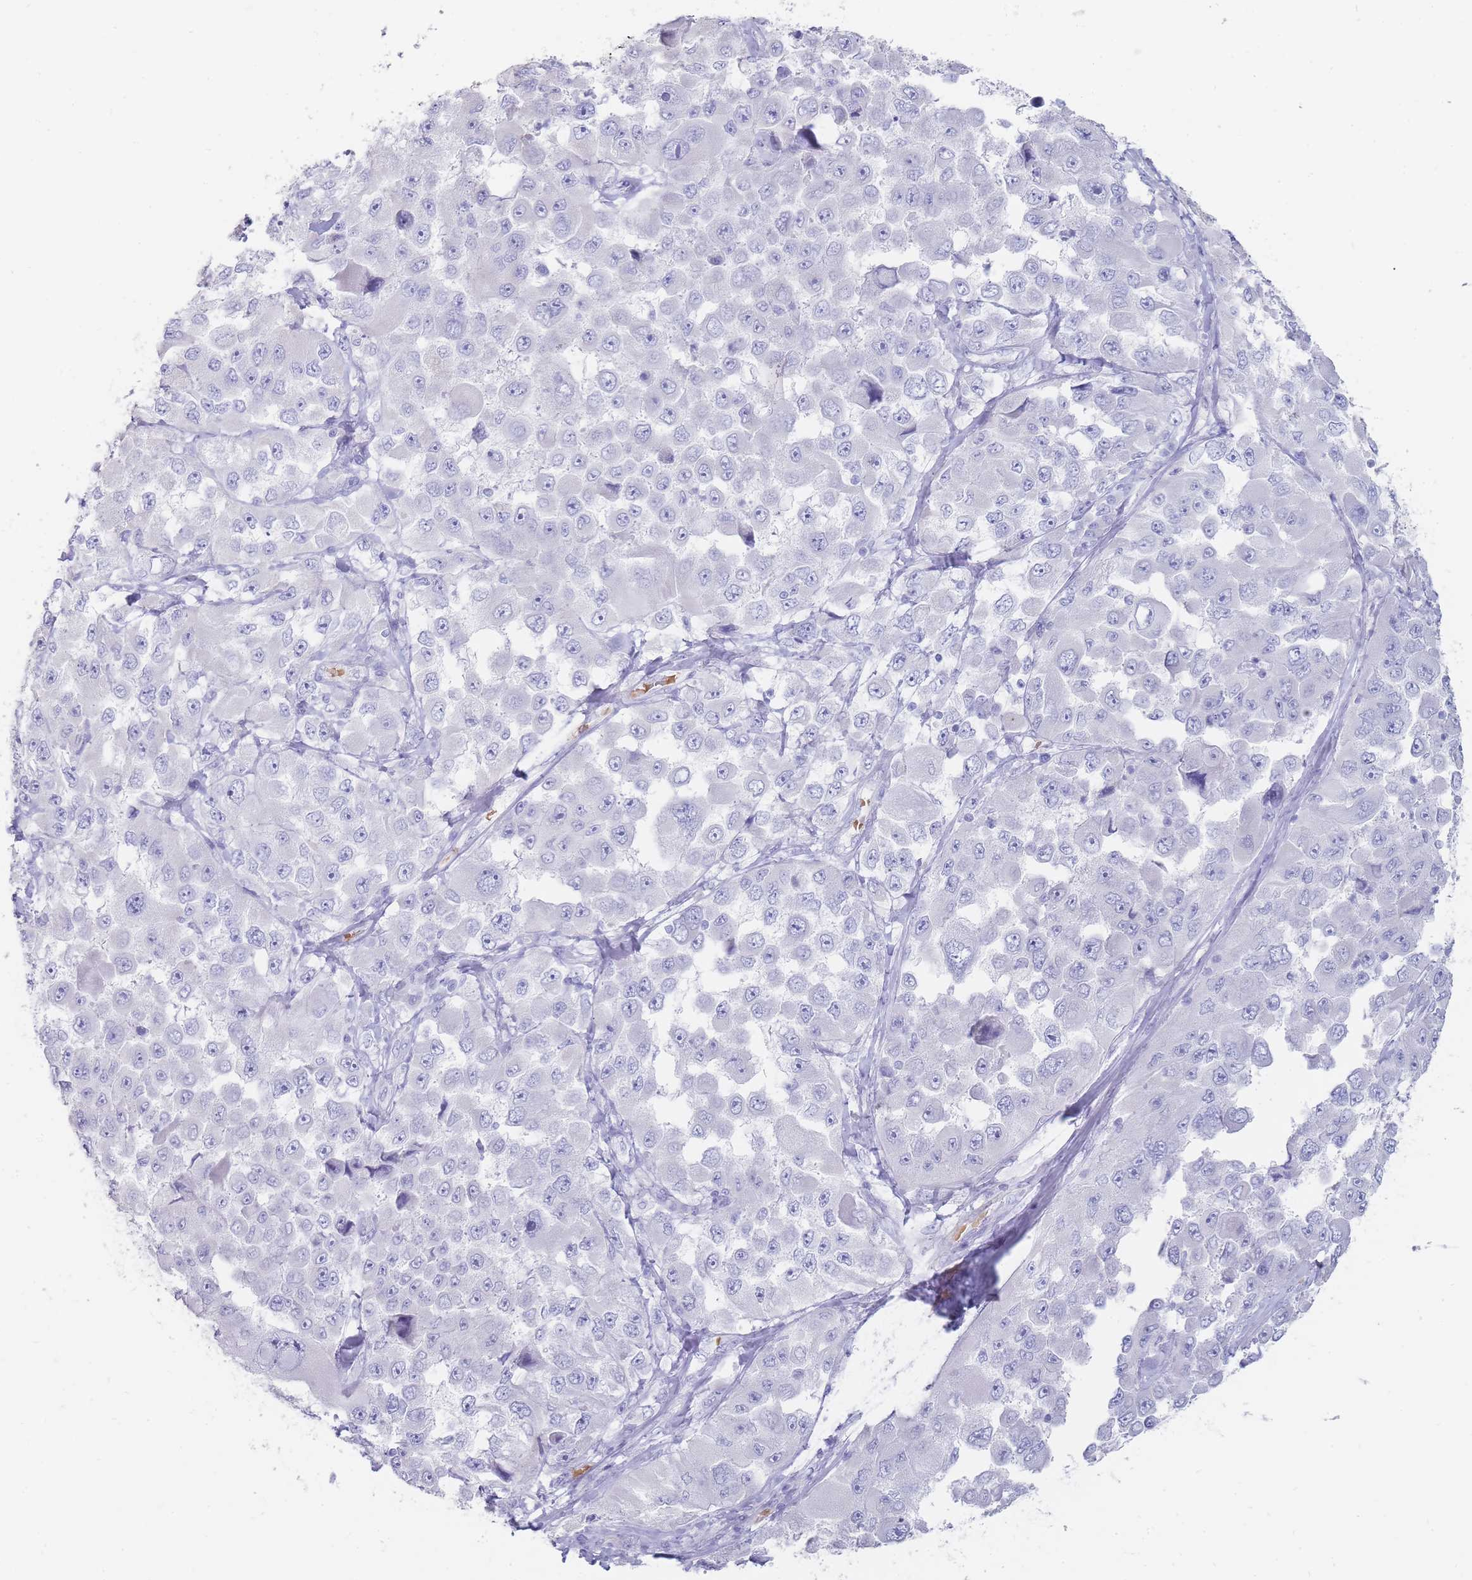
{"staining": {"intensity": "negative", "quantity": "none", "location": "none"}, "tissue": "melanoma", "cell_type": "Tumor cells", "image_type": "cancer", "snomed": [{"axis": "morphology", "description": "Malignant melanoma, Metastatic site"}, {"axis": "topography", "description": "Lymph node"}], "caption": "DAB (3,3'-diaminobenzidine) immunohistochemical staining of melanoma demonstrates no significant positivity in tumor cells.", "gene": "HBG2", "patient": {"sex": "male", "age": 62}}